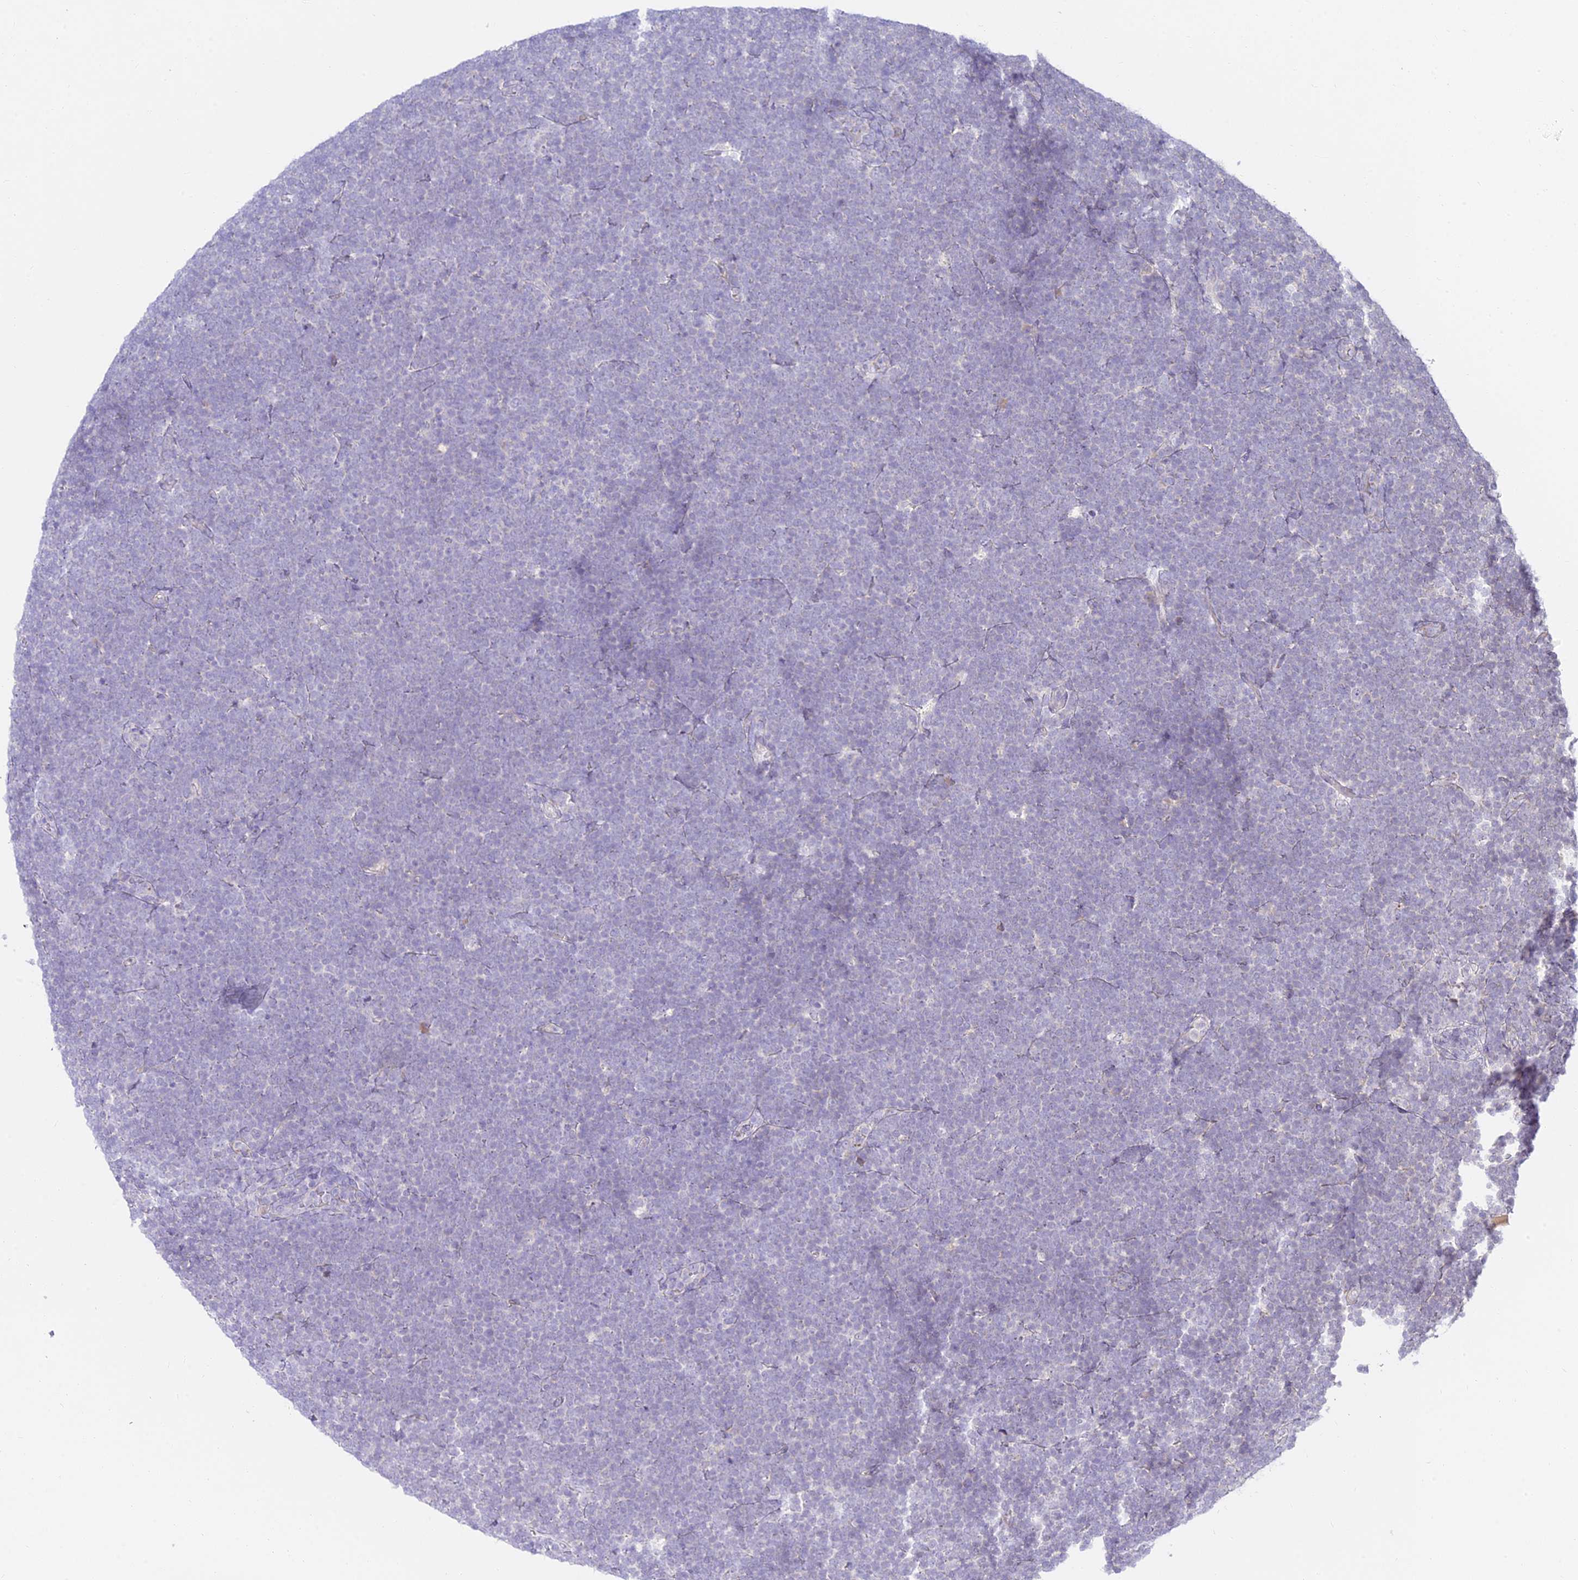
{"staining": {"intensity": "negative", "quantity": "none", "location": "none"}, "tissue": "lymphoma", "cell_type": "Tumor cells", "image_type": "cancer", "snomed": [{"axis": "morphology", "description": "Malignant lymphoma, non-Hodgkin's type, High grade"}, {"axis": "topography", "description": "Lymph node"}], "caption": "This is an IHC histopathology image of human high-grade malignant lymphoma, non-Hodgkin's type. There is no positivity in tumor cells.", "gene": "TMEM40", "patient": {"sex": "male", "age": 13}}